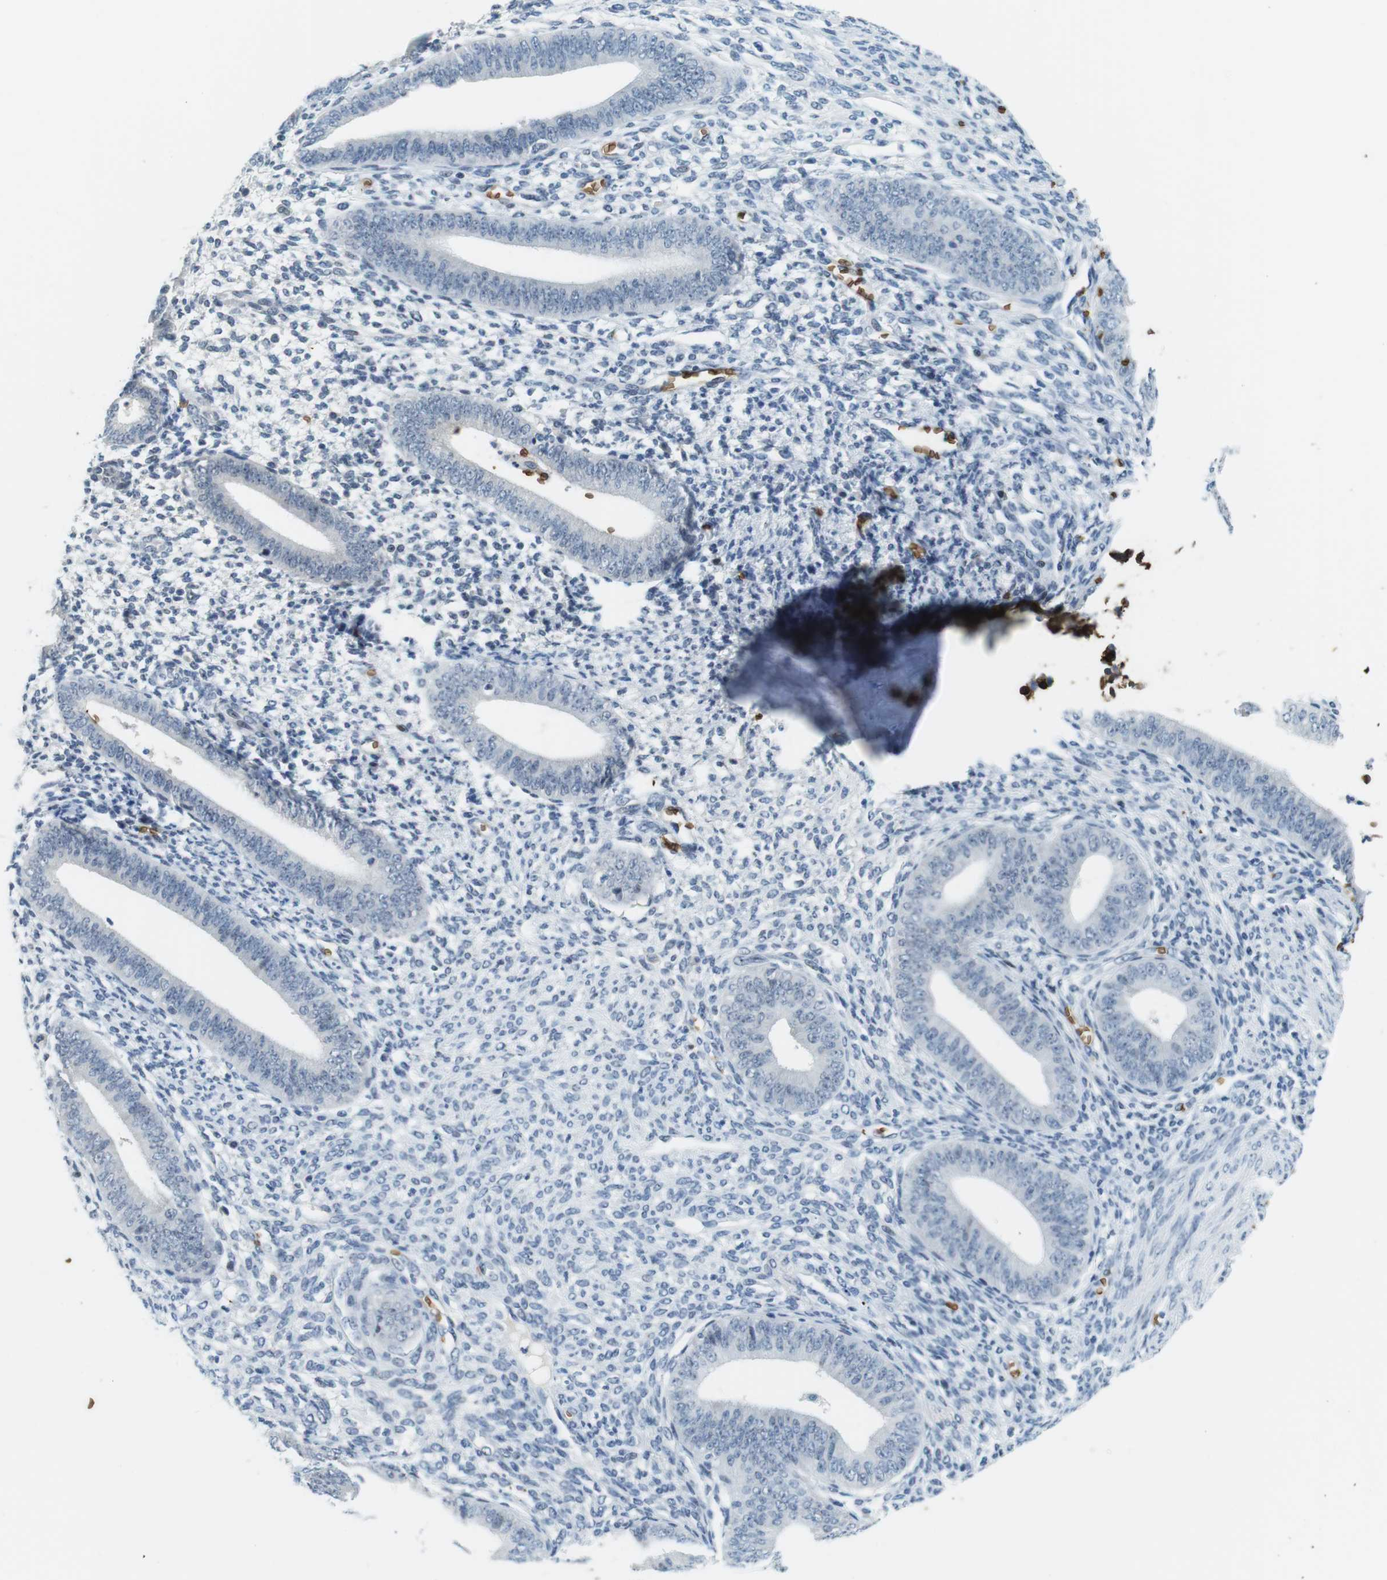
{"staining": {"intensity": "negative", "quantity": "none", "location": "none"}, "tissue": "endometrium", "cell_type": "Cells in endometrial stroma", "image_type": "normal", "snomed": [{"axis": "morphology", "description": "Normal tissue, NOS"}, {"axis": "topography", "description": "Endometrium"}], "caption": "Immunohistochemistry (IHC) photomicrograph of benign endometrium: endometrium stained with DAB exhibits no significant protein positivity in cells in endometrial stroma.", "gene": "SLC4A1", "patient": {"sex": "female", "age": 35}}